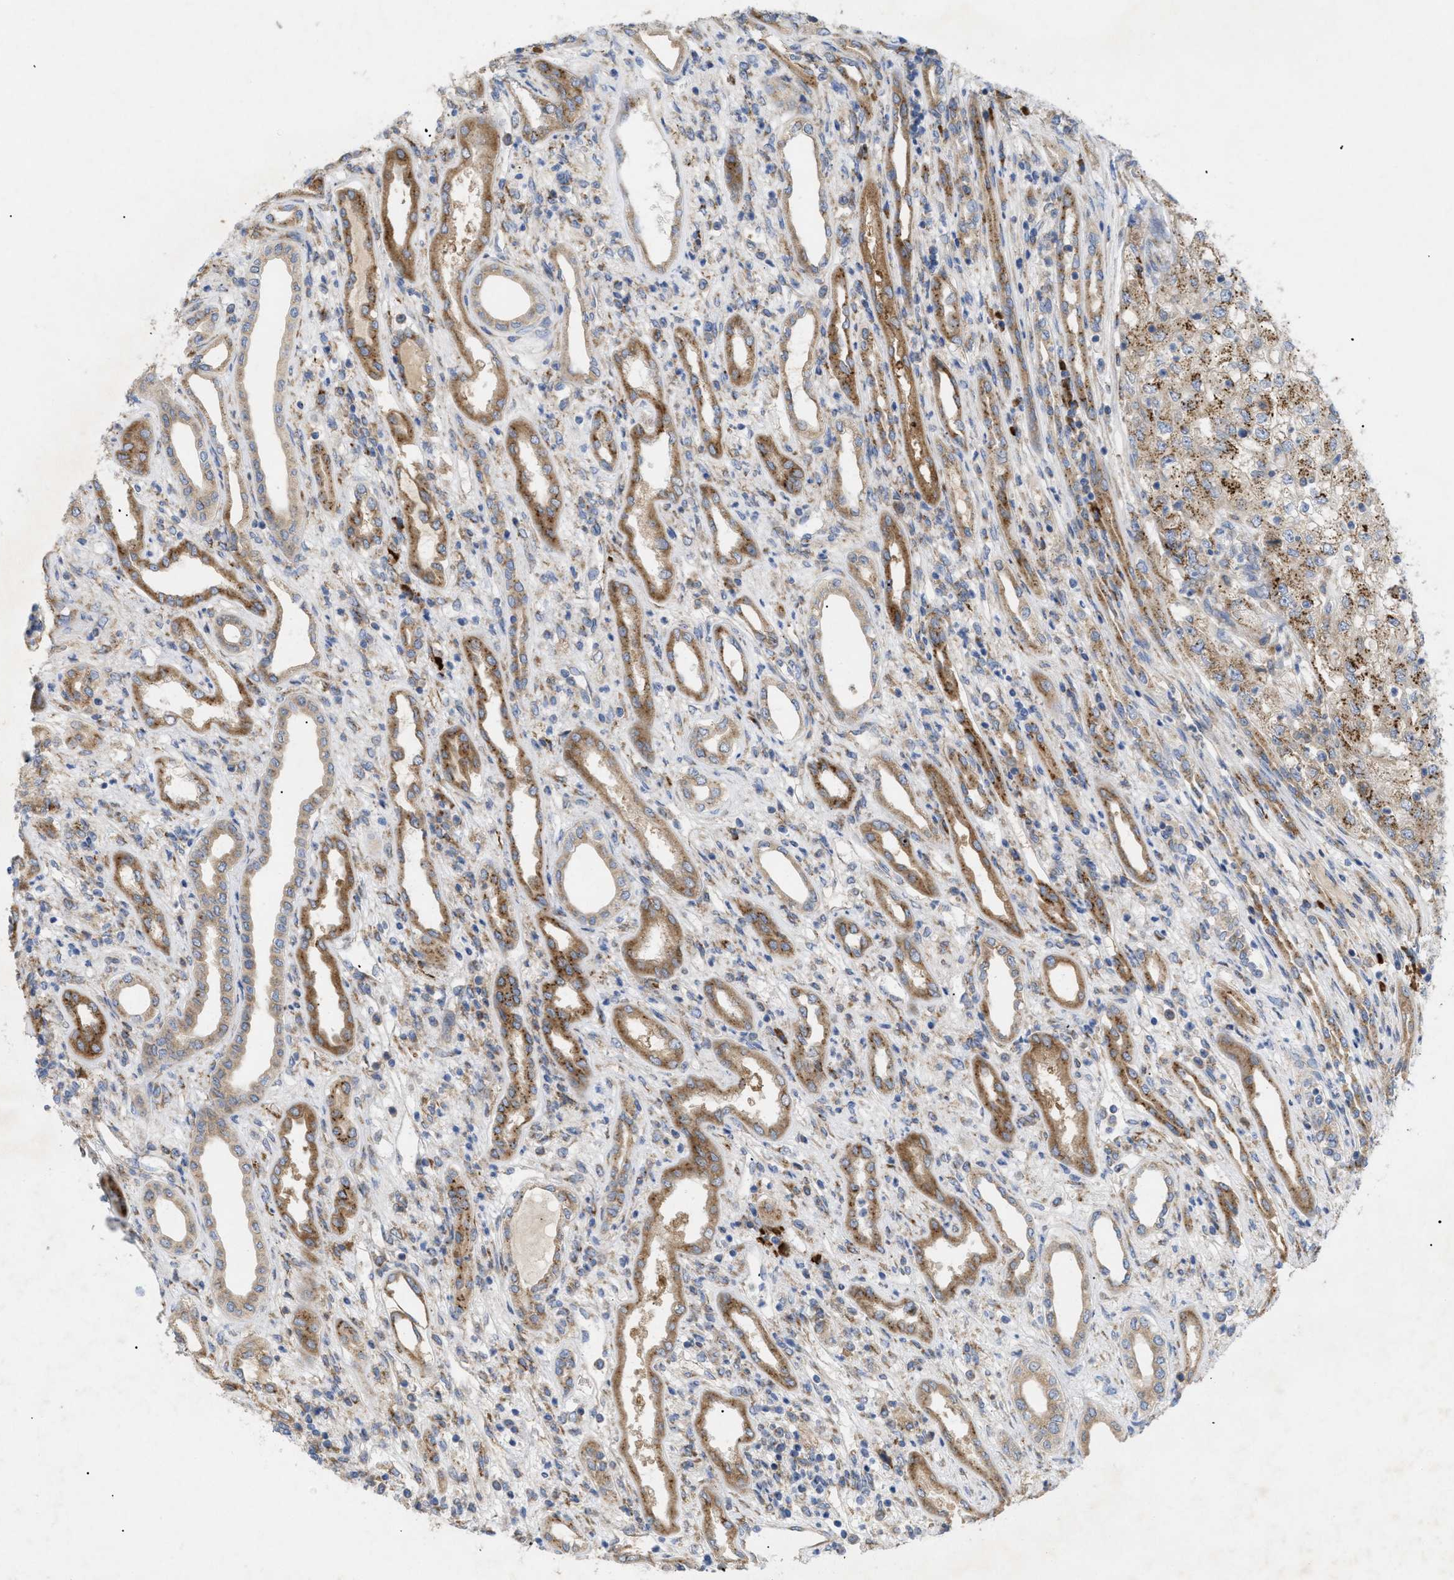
{"staining": {"intensity": "moderate", "quantity": ">75%", "location": "cytoplasmic/membranous"}, "tissue": "renal cancer", "cell_type": "Tumor cells", "image_type": "cancer", "snomed": [{"axis": "morphology", "description": "Adenocarcinoma, NOS"}, {"axis": "topography", "description": "Kidney"}], "caption": "Approximately >75% of tumor cells in renal cancer display moderate cytoplasmic/membranous protein positivity as visualized by brown immunohistochemical staining.", "gene": "SLC50A1", "patient": {"sex": "female", "age": 54}}